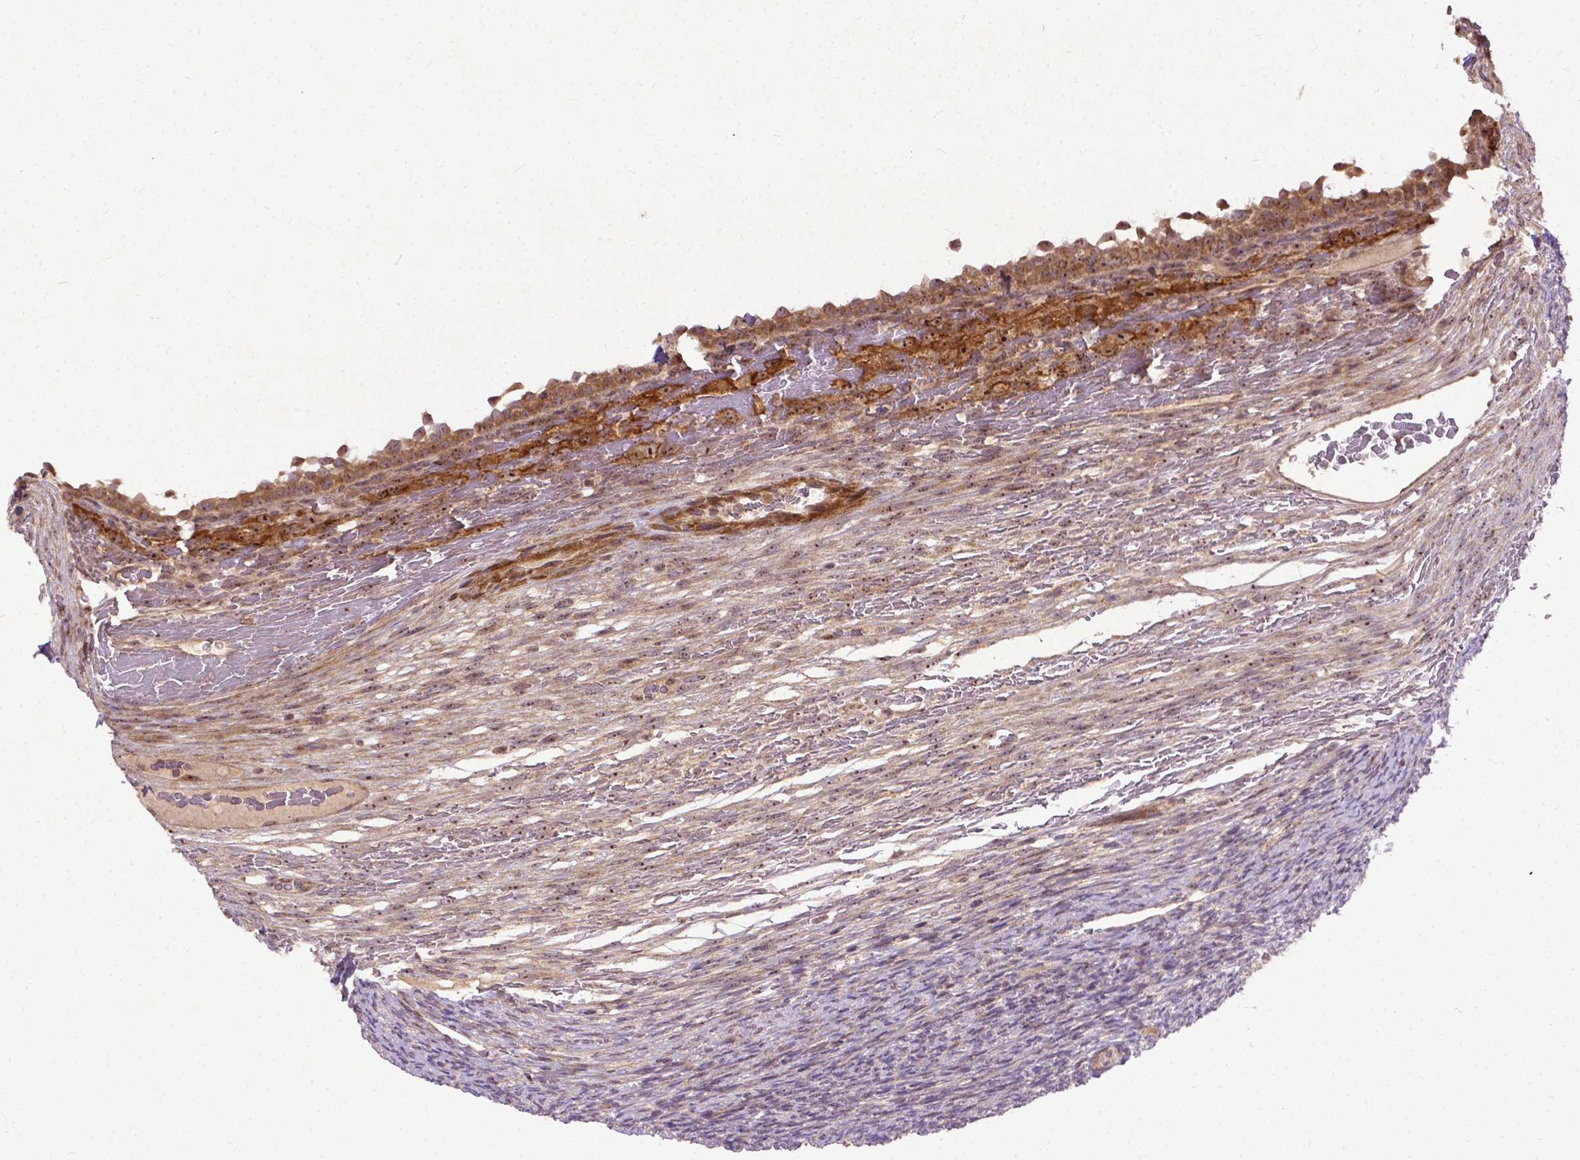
{"staining": {"intensity": "weak", "quantity": ">75%", "location": "cytoplasmic/membranous"}, "tissue": "ovary", "cell_type": "Follicle cells", "image_type": "normal", "snomed": [{"axis": "morphology", "description": "Normal tissue, NOS"}, {"axis": "topography", "description": "Ovary"}], "caption": "Protein expression analysis of unremarkable ovary reveals weak cytoplasmic/membranous staining in about >75% of follicle cells. The staining is performed using DAB (3,3'-diaminobenzidine) brown chromogen to label protein expression. The nuclei are counter-stained blue using hematoxylin.", "gene": "PARP3", "patient": {"sex": "female", "age": 34}}